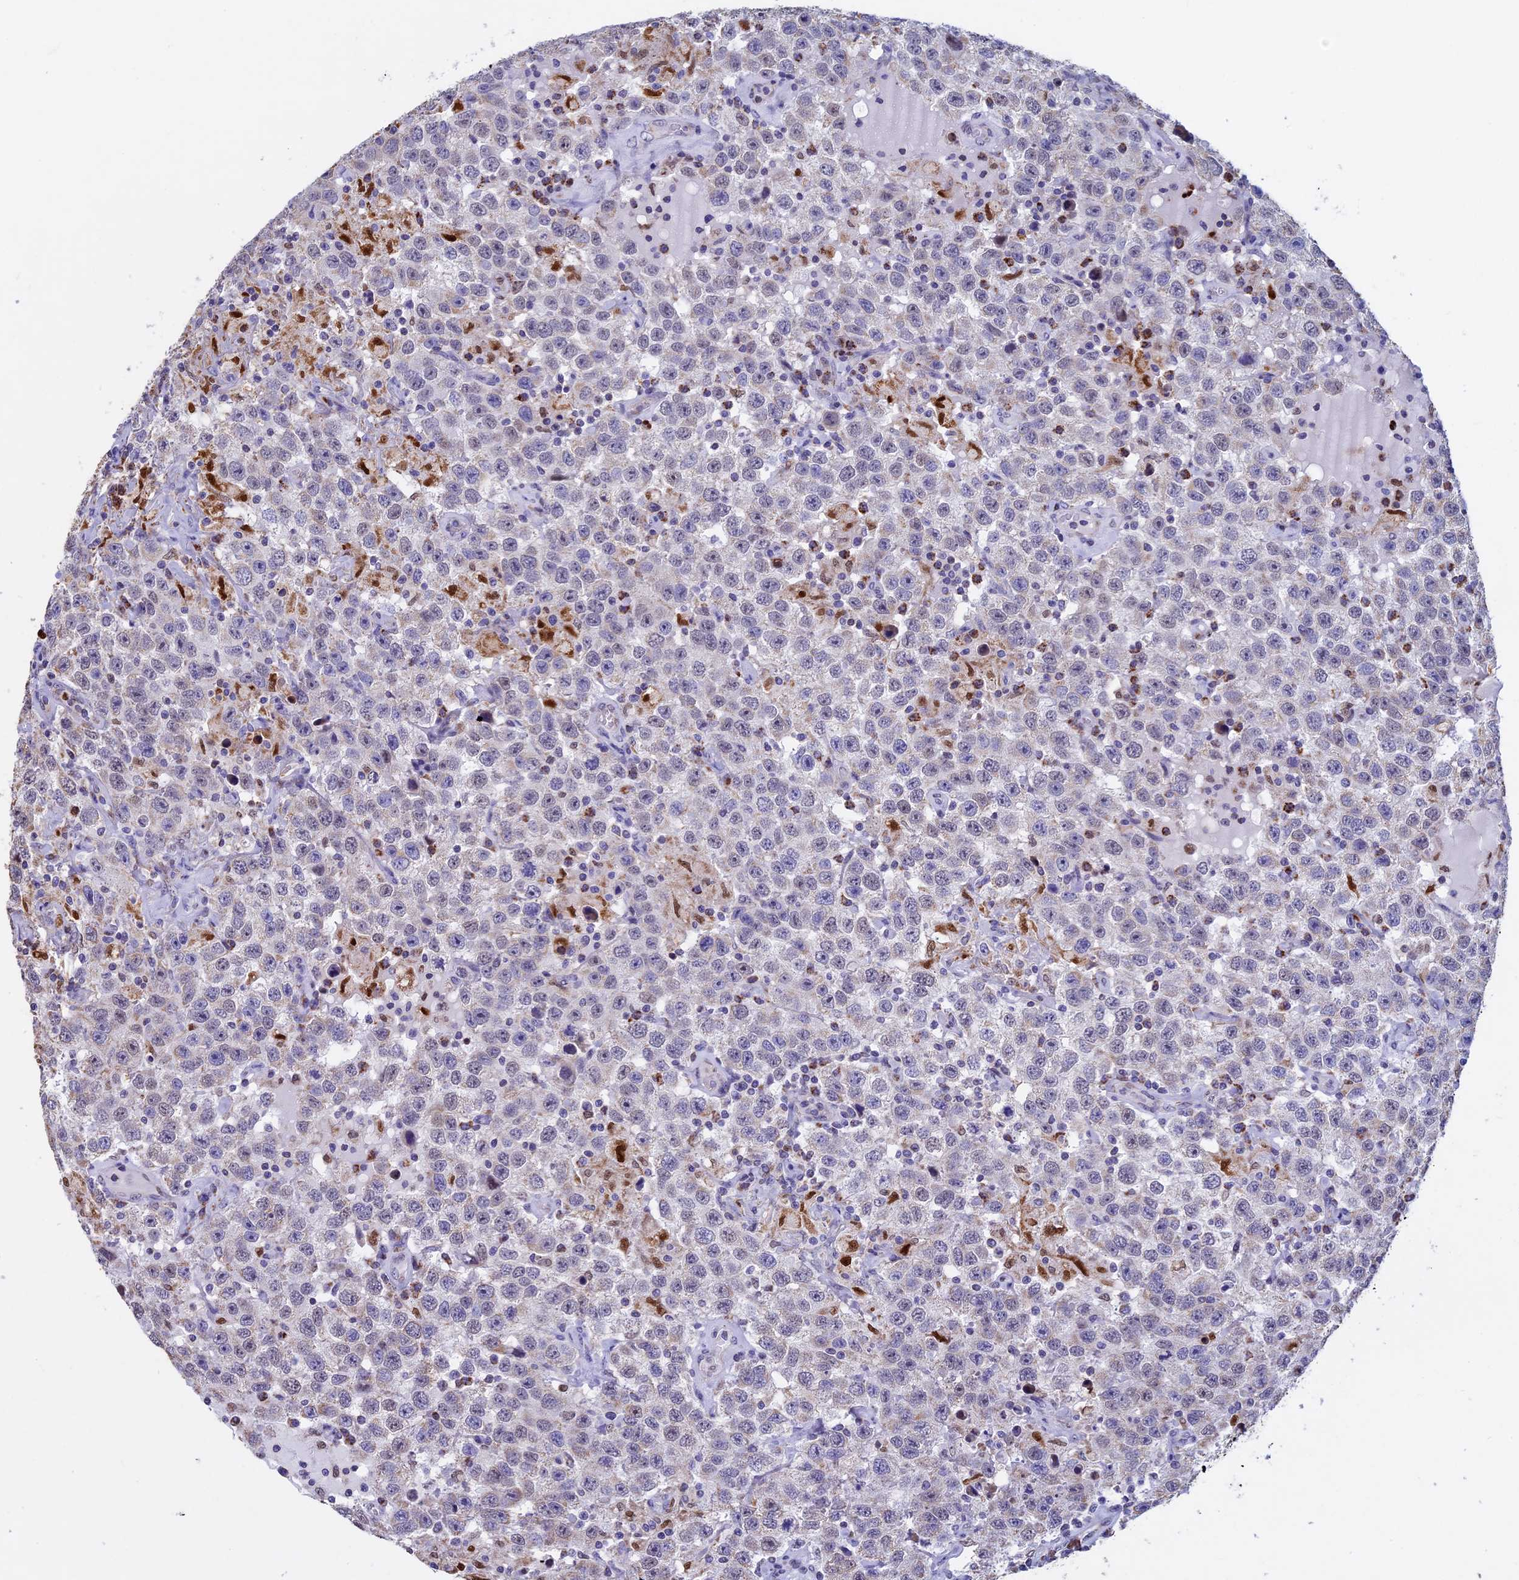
{"staining": {"intensity": "negative", "quantity": "none", "location": "none"}, "tissue": "testis cancer", "cell_type": "Tumor cells", "image_type": "cancer", "snomed": [{"axis": "morphology", "description": "Seminoma, NOS"}, {"axis": "topography", "description": "Testis"}], "caption": "High power microscopy photomicrograph of an IHC photomicrograph of testis seminoma, revealing no significant positivity in tumor cells.", "gene": "ACSS1", "patient": {"sex": "male", "age": 41}}